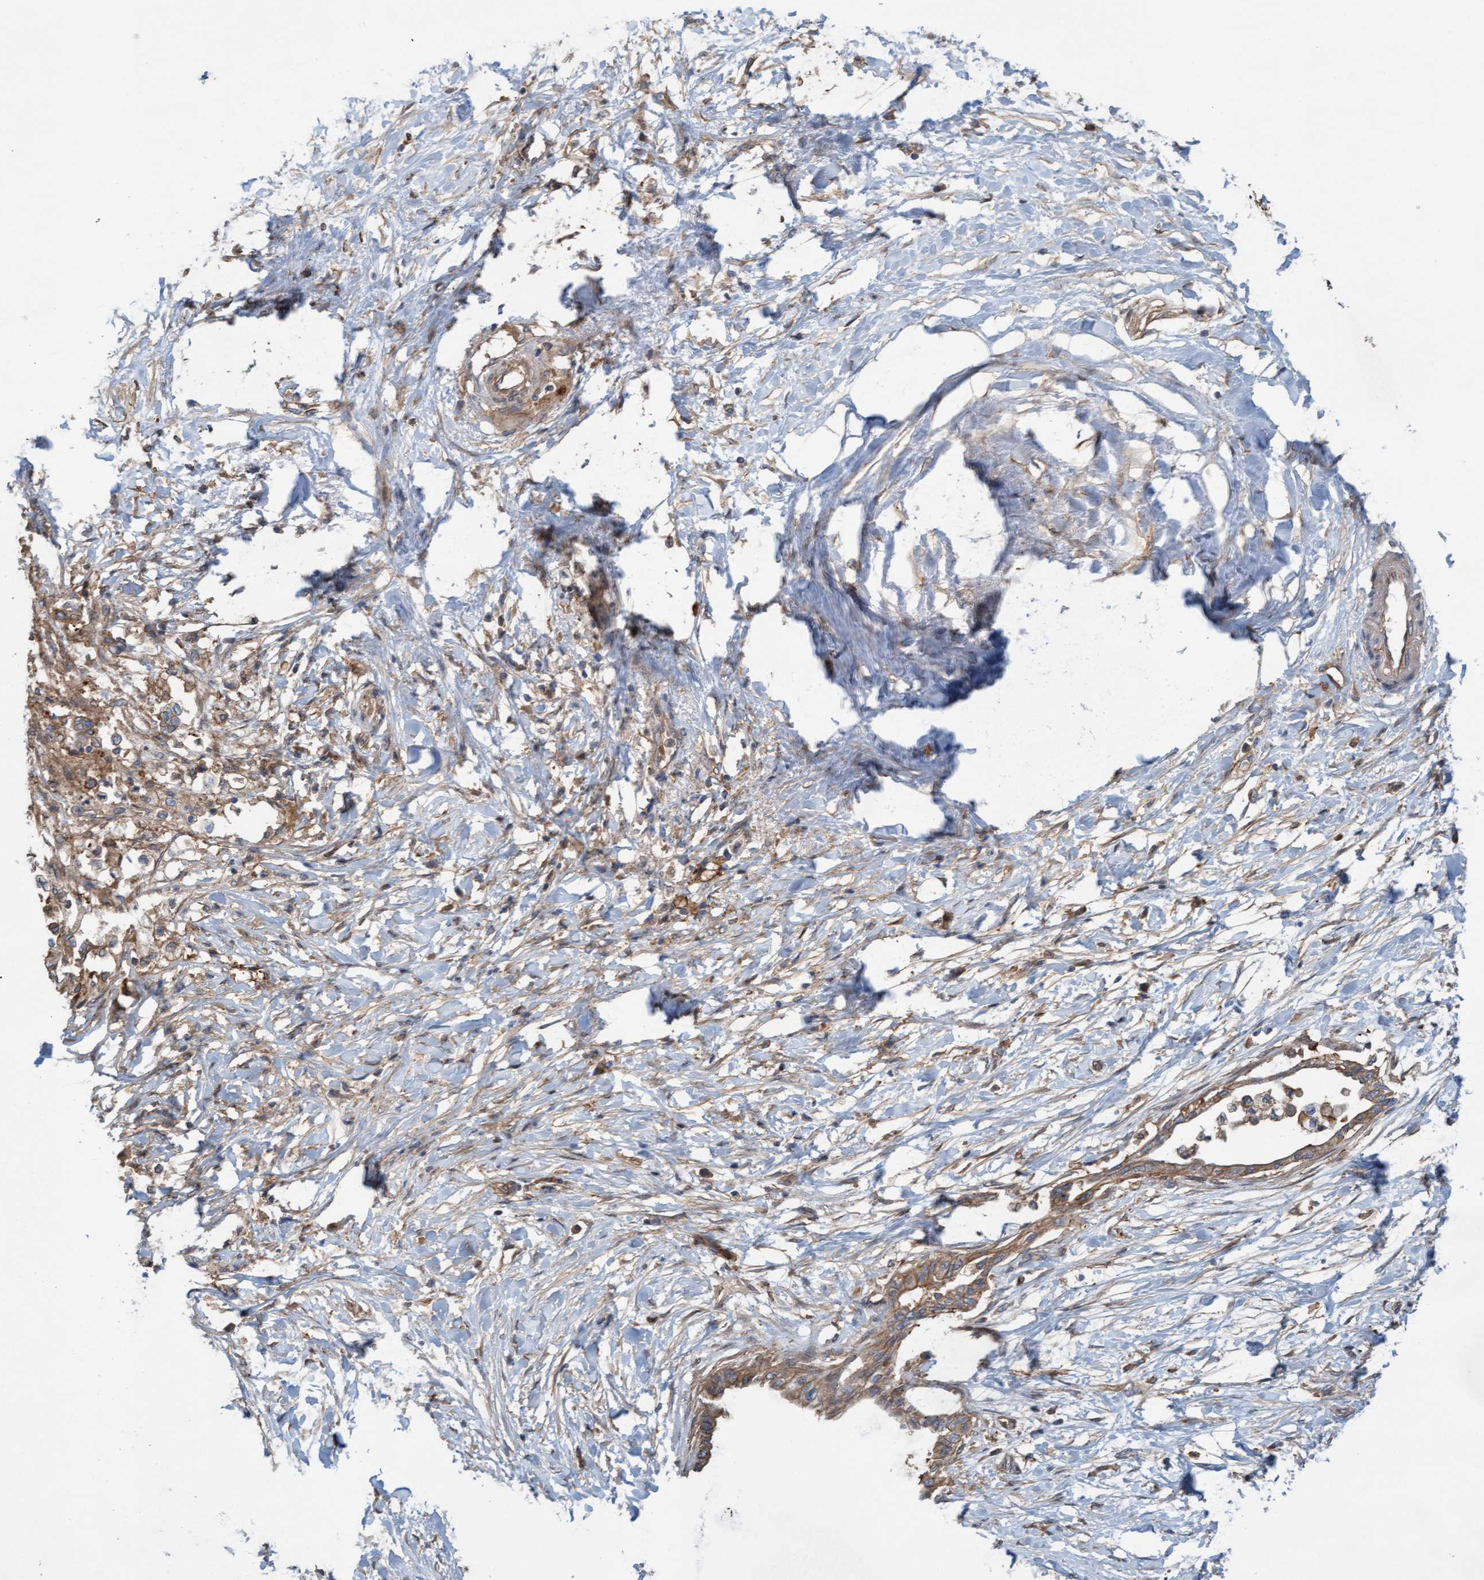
{"staining": {"intensity": "moderate", "quantity": ">75%", "location": "cytoplasmic/membranous"}, "tissue": "pancreatic cancer", "cell_type": "Tumor cells", "image_type": "cancer", "snomed": [{"axis": "morphology", "description": "Normal tissue, NOS"}, {"axis": "morphology", "description": "Adenocarcinoma, NOS"}, {"axis": "topography", "description": "Pancreas"}, {"axis": "topography", "description": "Duodenum"}], "caption": "IHC (DAB (3,3'-diaminobenzidine)) staining of adenocarcinoma (pancreatic) demonstrates moderate cytoplasmic/membranous protein expression in about >75% of tumor cells.", "gene": "ERAL1", "patient": {"sex": "female", "age": 60}}